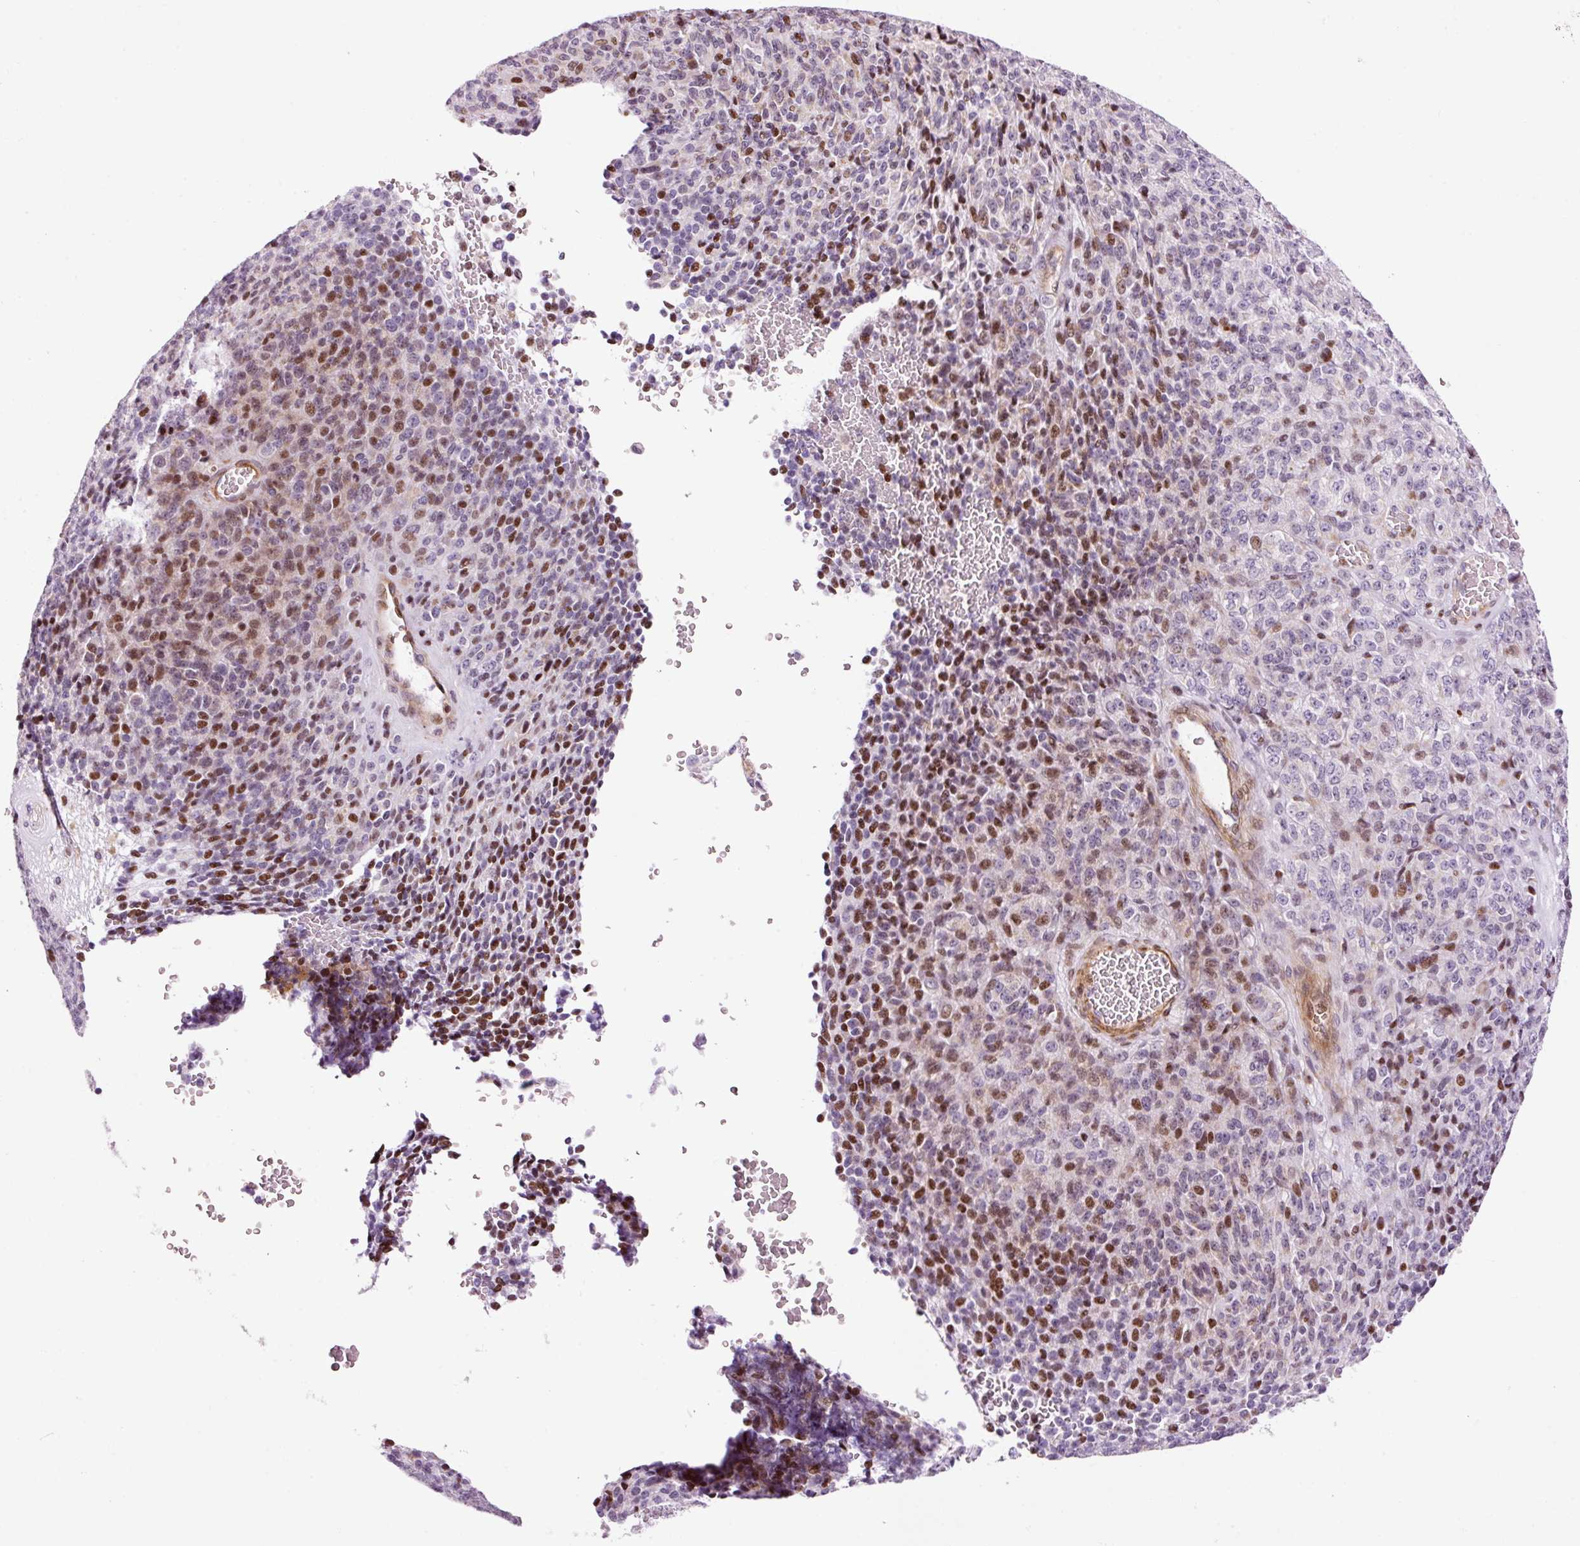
{"staining": {"intensity": "moderate", "quantity": "<25%", "location": "nuclear"}, "tissue": "melanoma", "cell_type": "Tumor cells", "image_type": "cancer", "snomed": [{"axis": "morphology", "description": "Malignant melanoma, Metastatic site"}, {"axis": "topography", "description": "Brain"}], "caption": "This micrograph shows immunohistochemistry staining of malignant melanoma (metastatic site), with low moderate nuclear expression in approximately <25% of tumor cells.", "gene": "ANKRD20A1", "patient": {"sex": "female", "age": 56}}